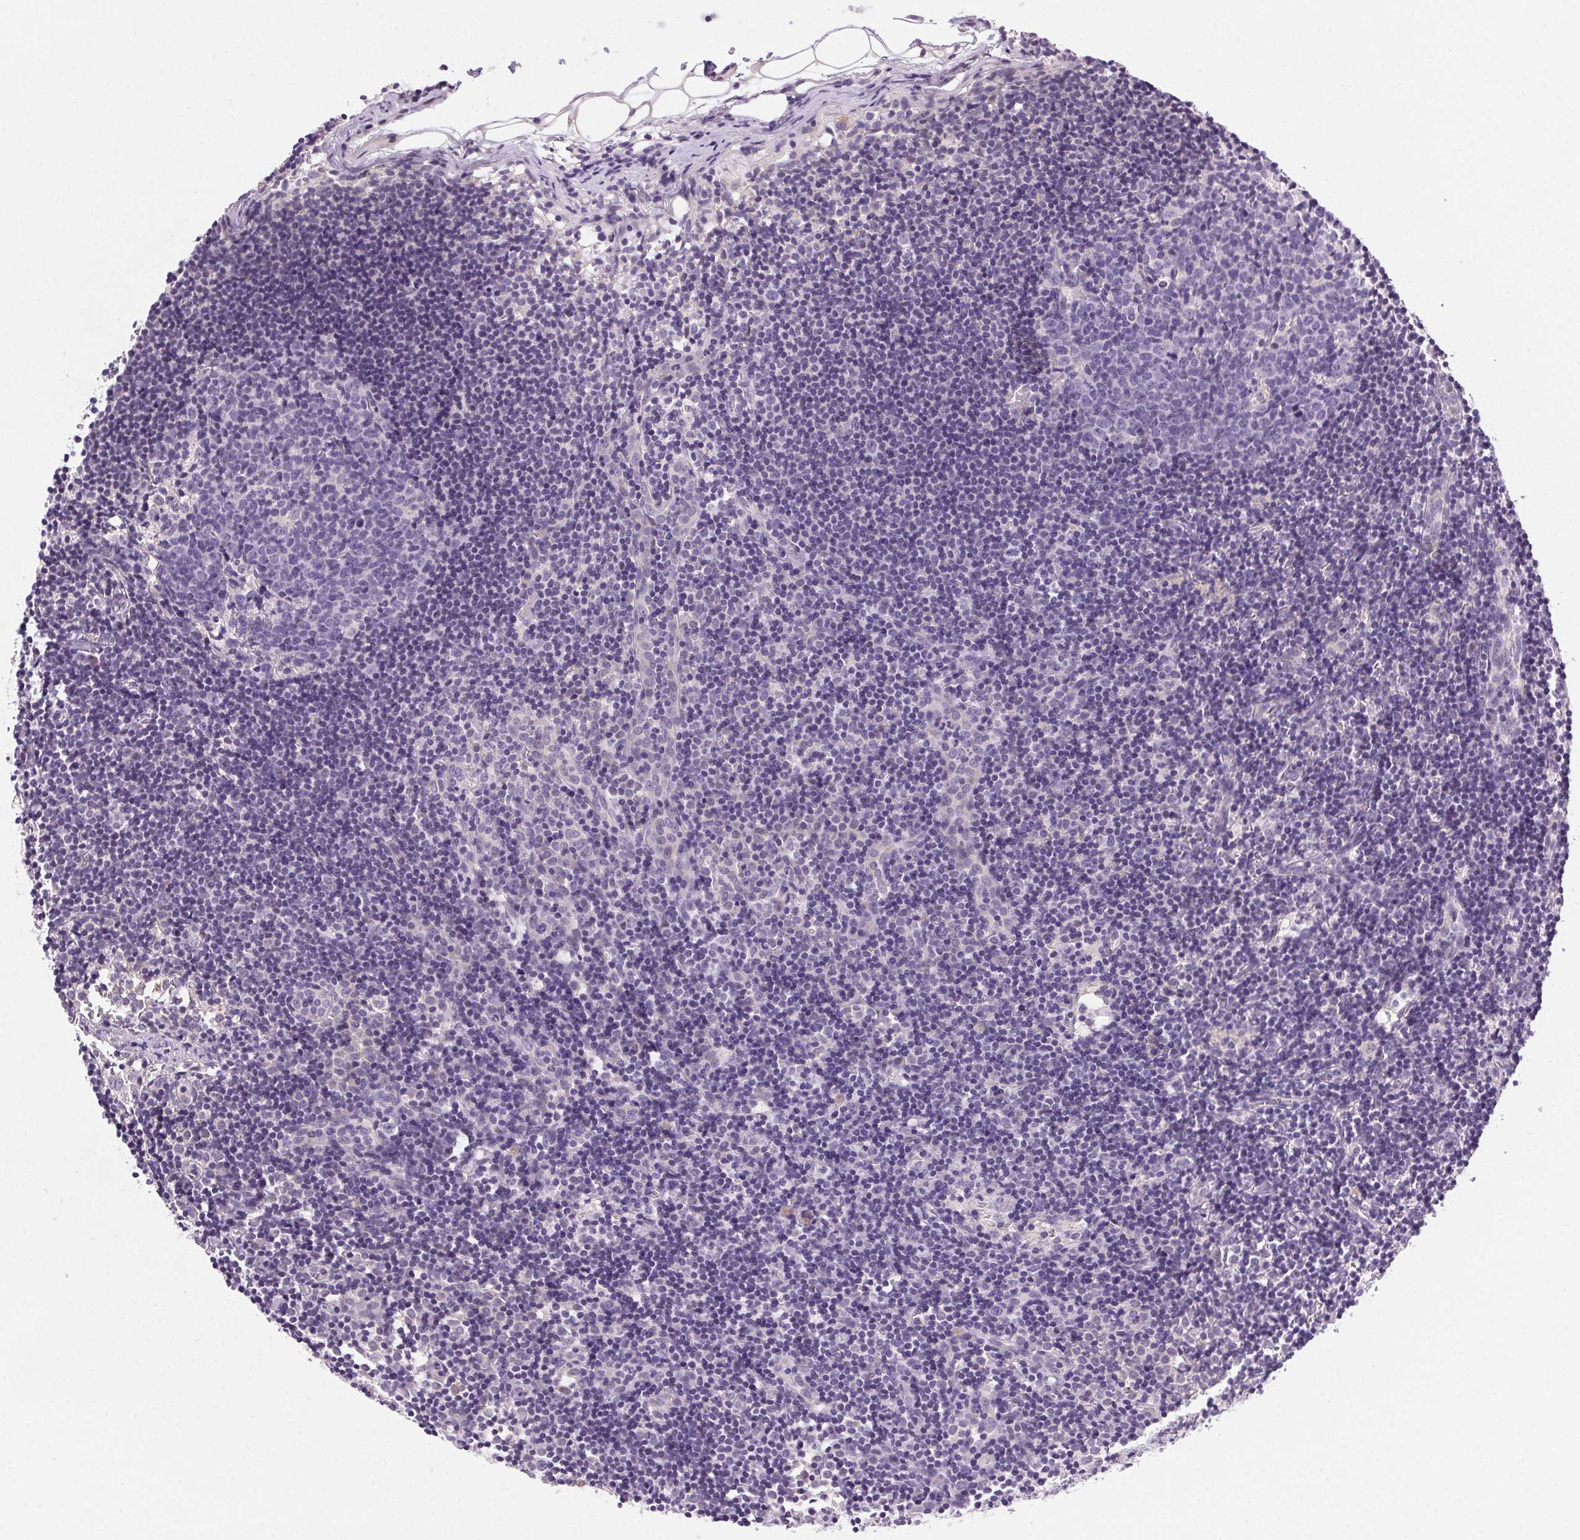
{"staining": {"intensity": "negative", "quantity": "none", "location": "none"}, "tissue": "lymph node", "cell_type": "Germinal center cells", "image_type": "normal", "snomed": [{"axis": "morphology", "description": "Normal tissue, NOS"}, {"axis": "topography", "description": "Lymph node"}], "caption": "Unremarkable lymph node was stained to show a protein in brown. There is no significant positivity in germinal center cells.", "gene": "SYT11", "patient": {"sex": "female", "age": 41}}